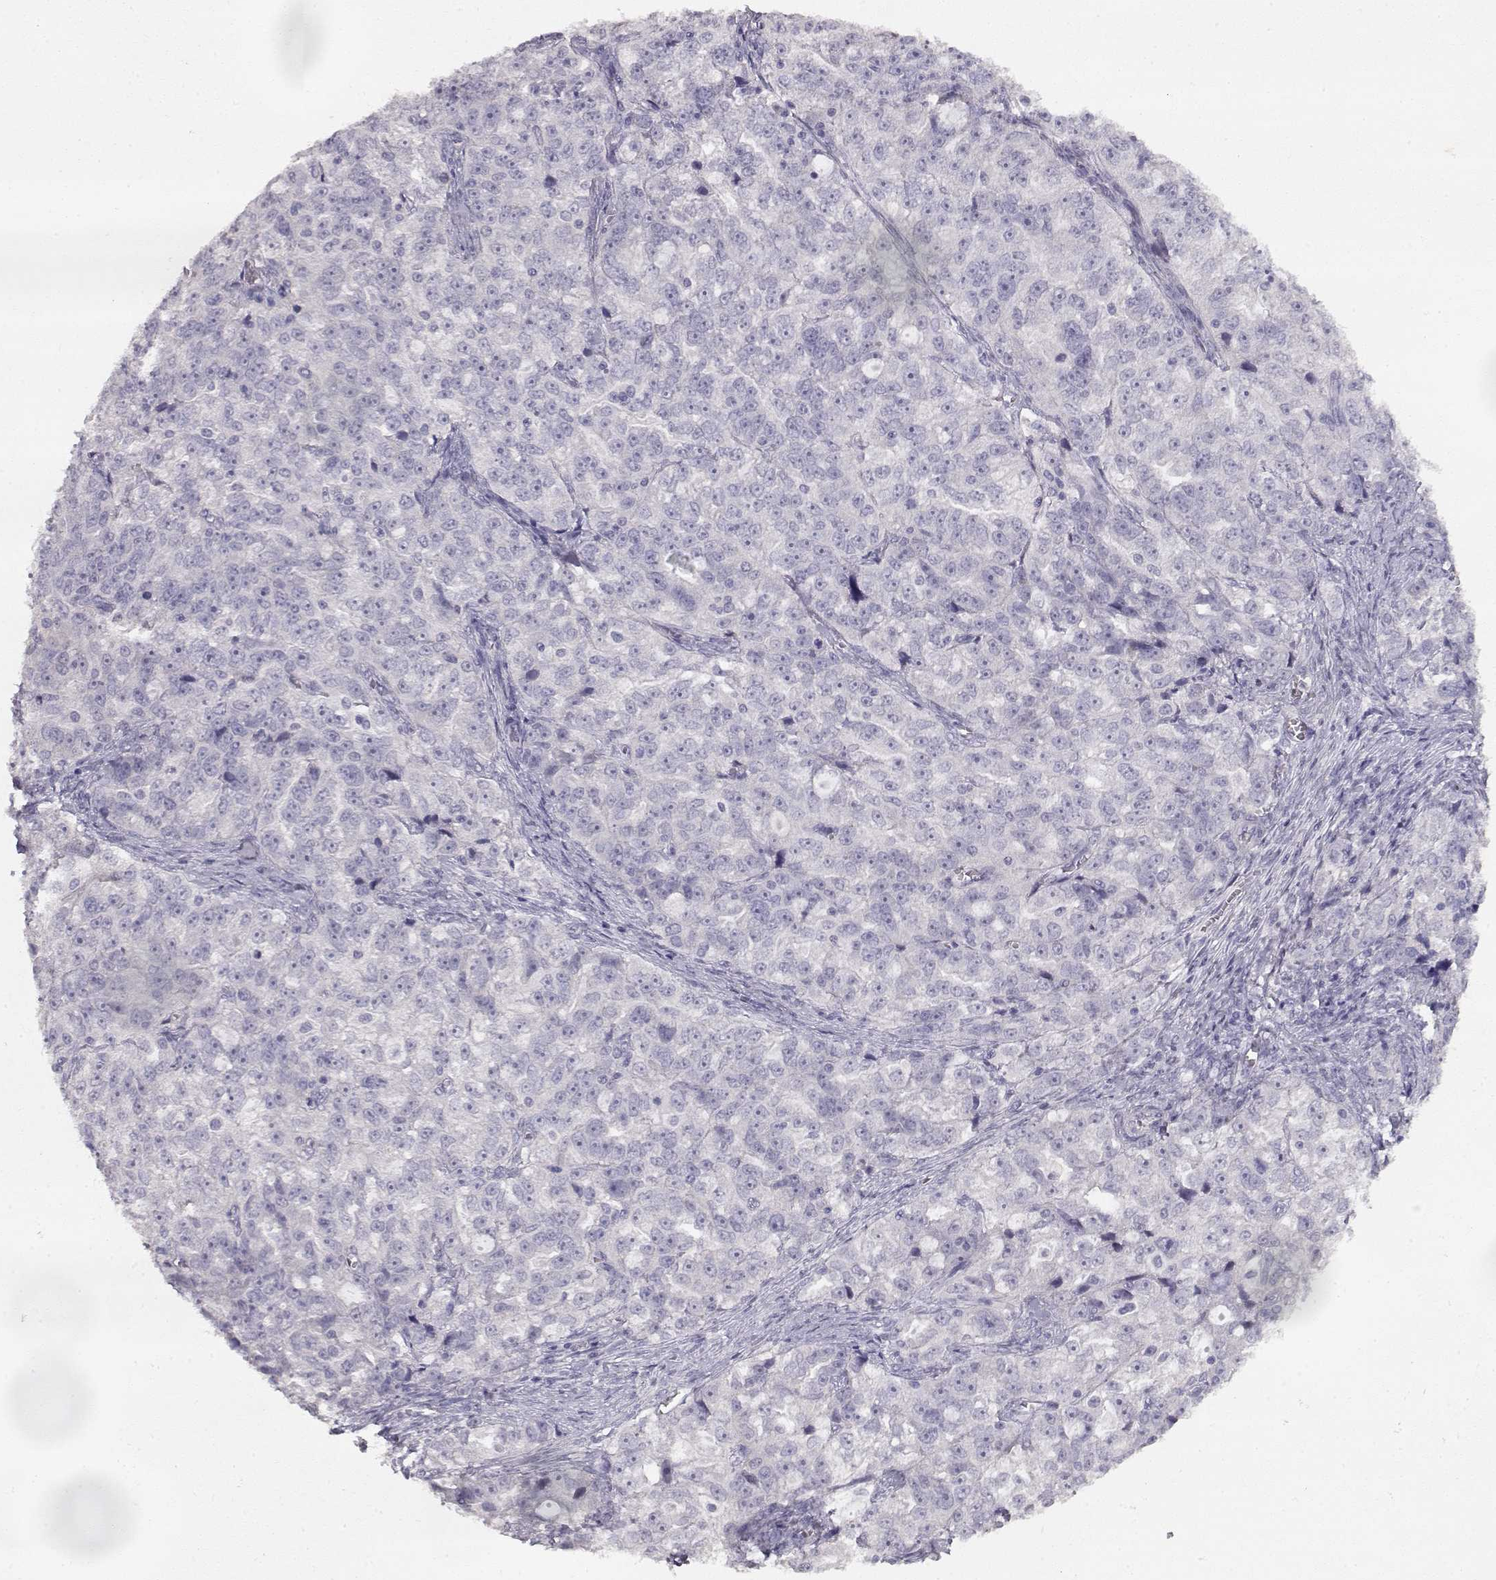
{"staining": {"intensity": "negative", "quantity": "none", "location": "none"}, "tissue": "ovarian cancer", "cell_type": "Tumor cells", "image_type": "cancer", "snomed": [{"axis": "morphology", "description": "Cystadenocarcinoma, serous, NOS"}, {"axis": "topography", "description": "Ovary"}], "caption": "There is no significant expression in tumor cells of ovarian serous cystadenocarcinoma.", "gene": "TPH2", "patient": {"sex": "female", "age": 51}}